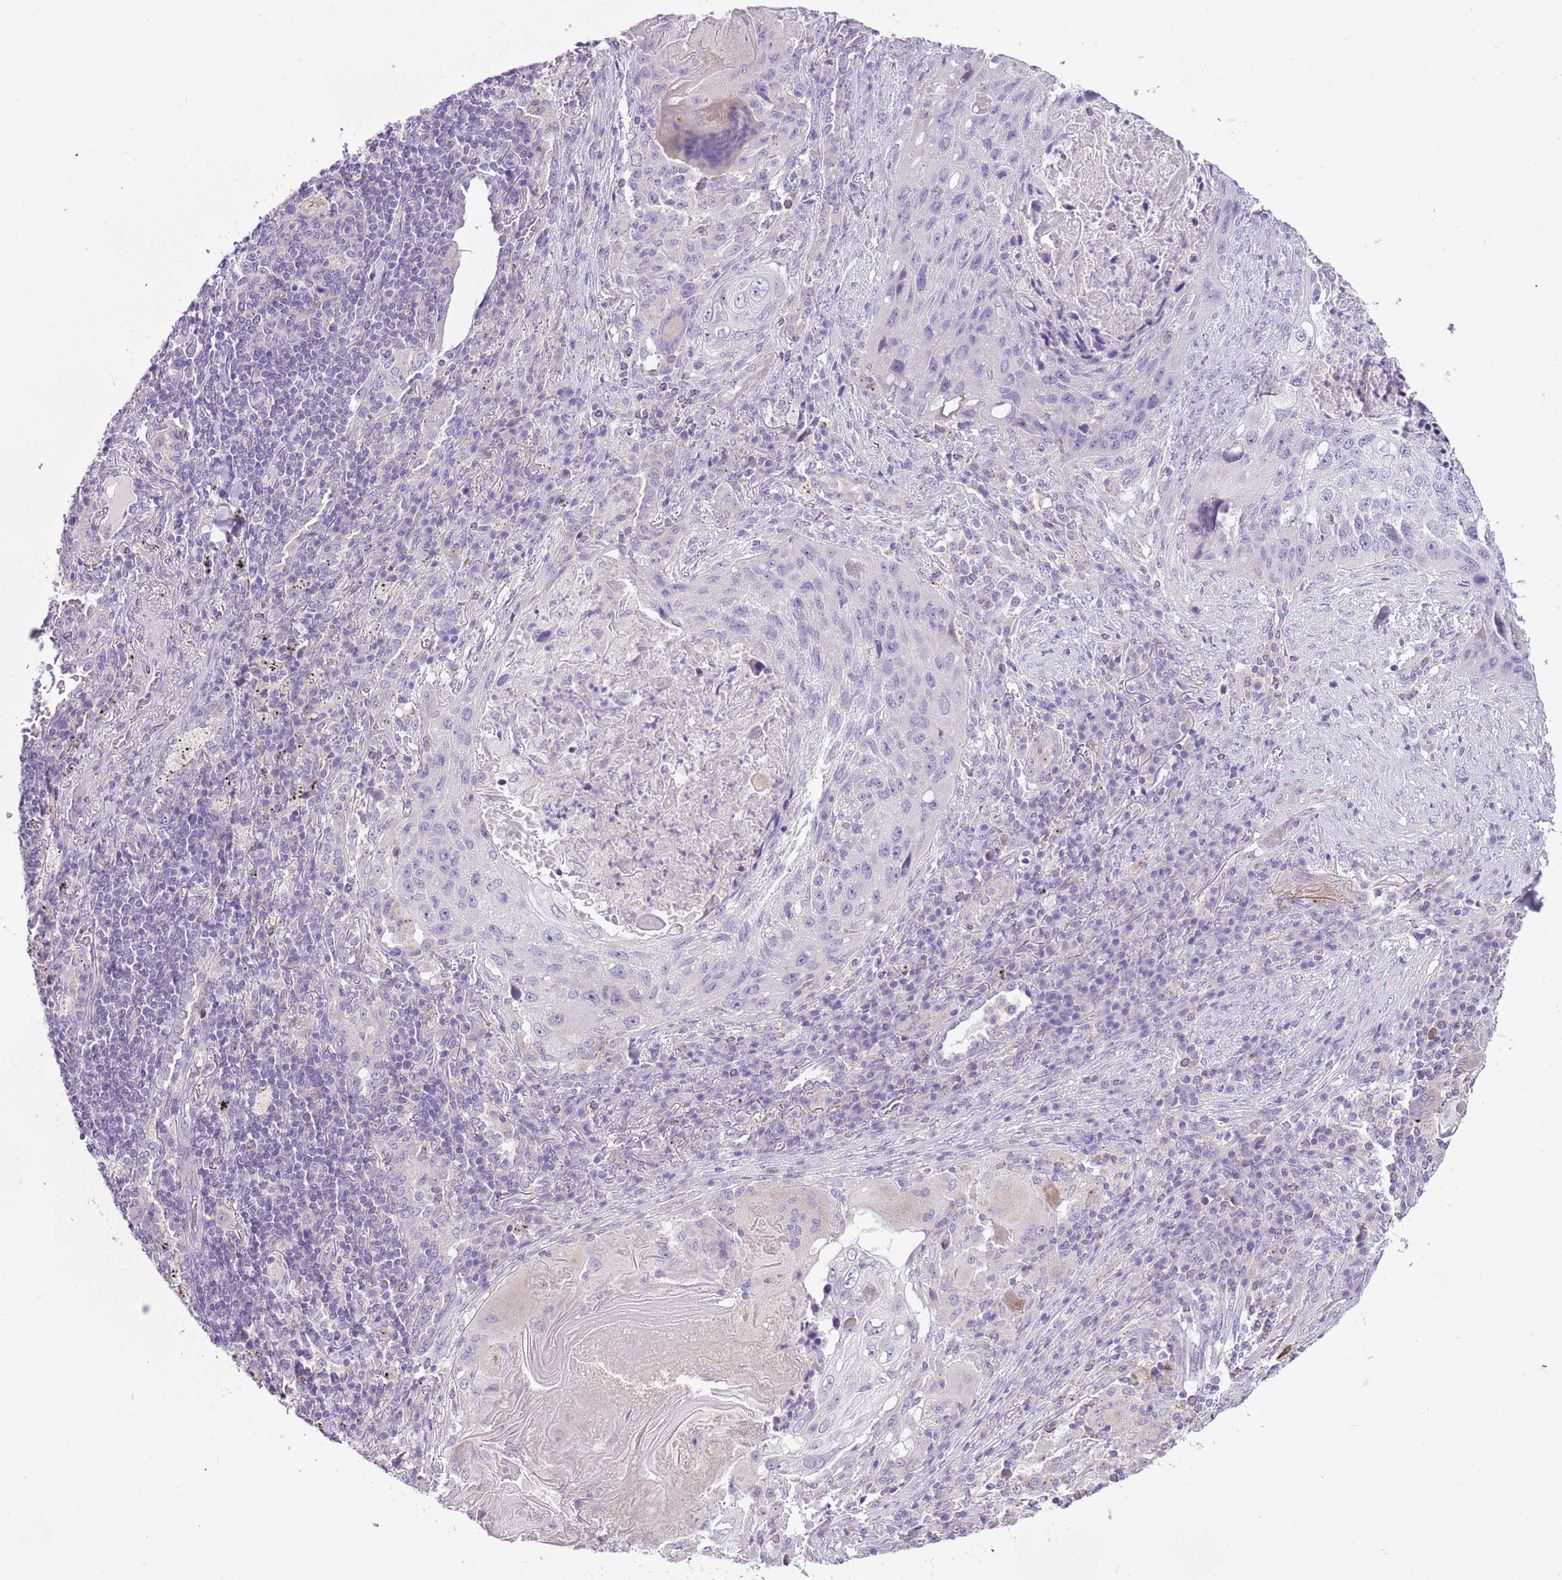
{"staining": {"intensity": "negative", "quantity": "none", "location": "none"}, "tissue": "lung cancer", "cell_type": "Tumor cells", "image_type": "cancer", "snomed": [{"axis": "morphology", "description": "Squamous cell carcinoma, NOS"}, {"axis": "topography", "description": "Lung"}], "caption": "A high-resolution image shows IHC staining of lung cancer, which shows no significant staining in tumor cells.", "gene": "ZNF697", "patient": {"sex": "female", "age": 63}}